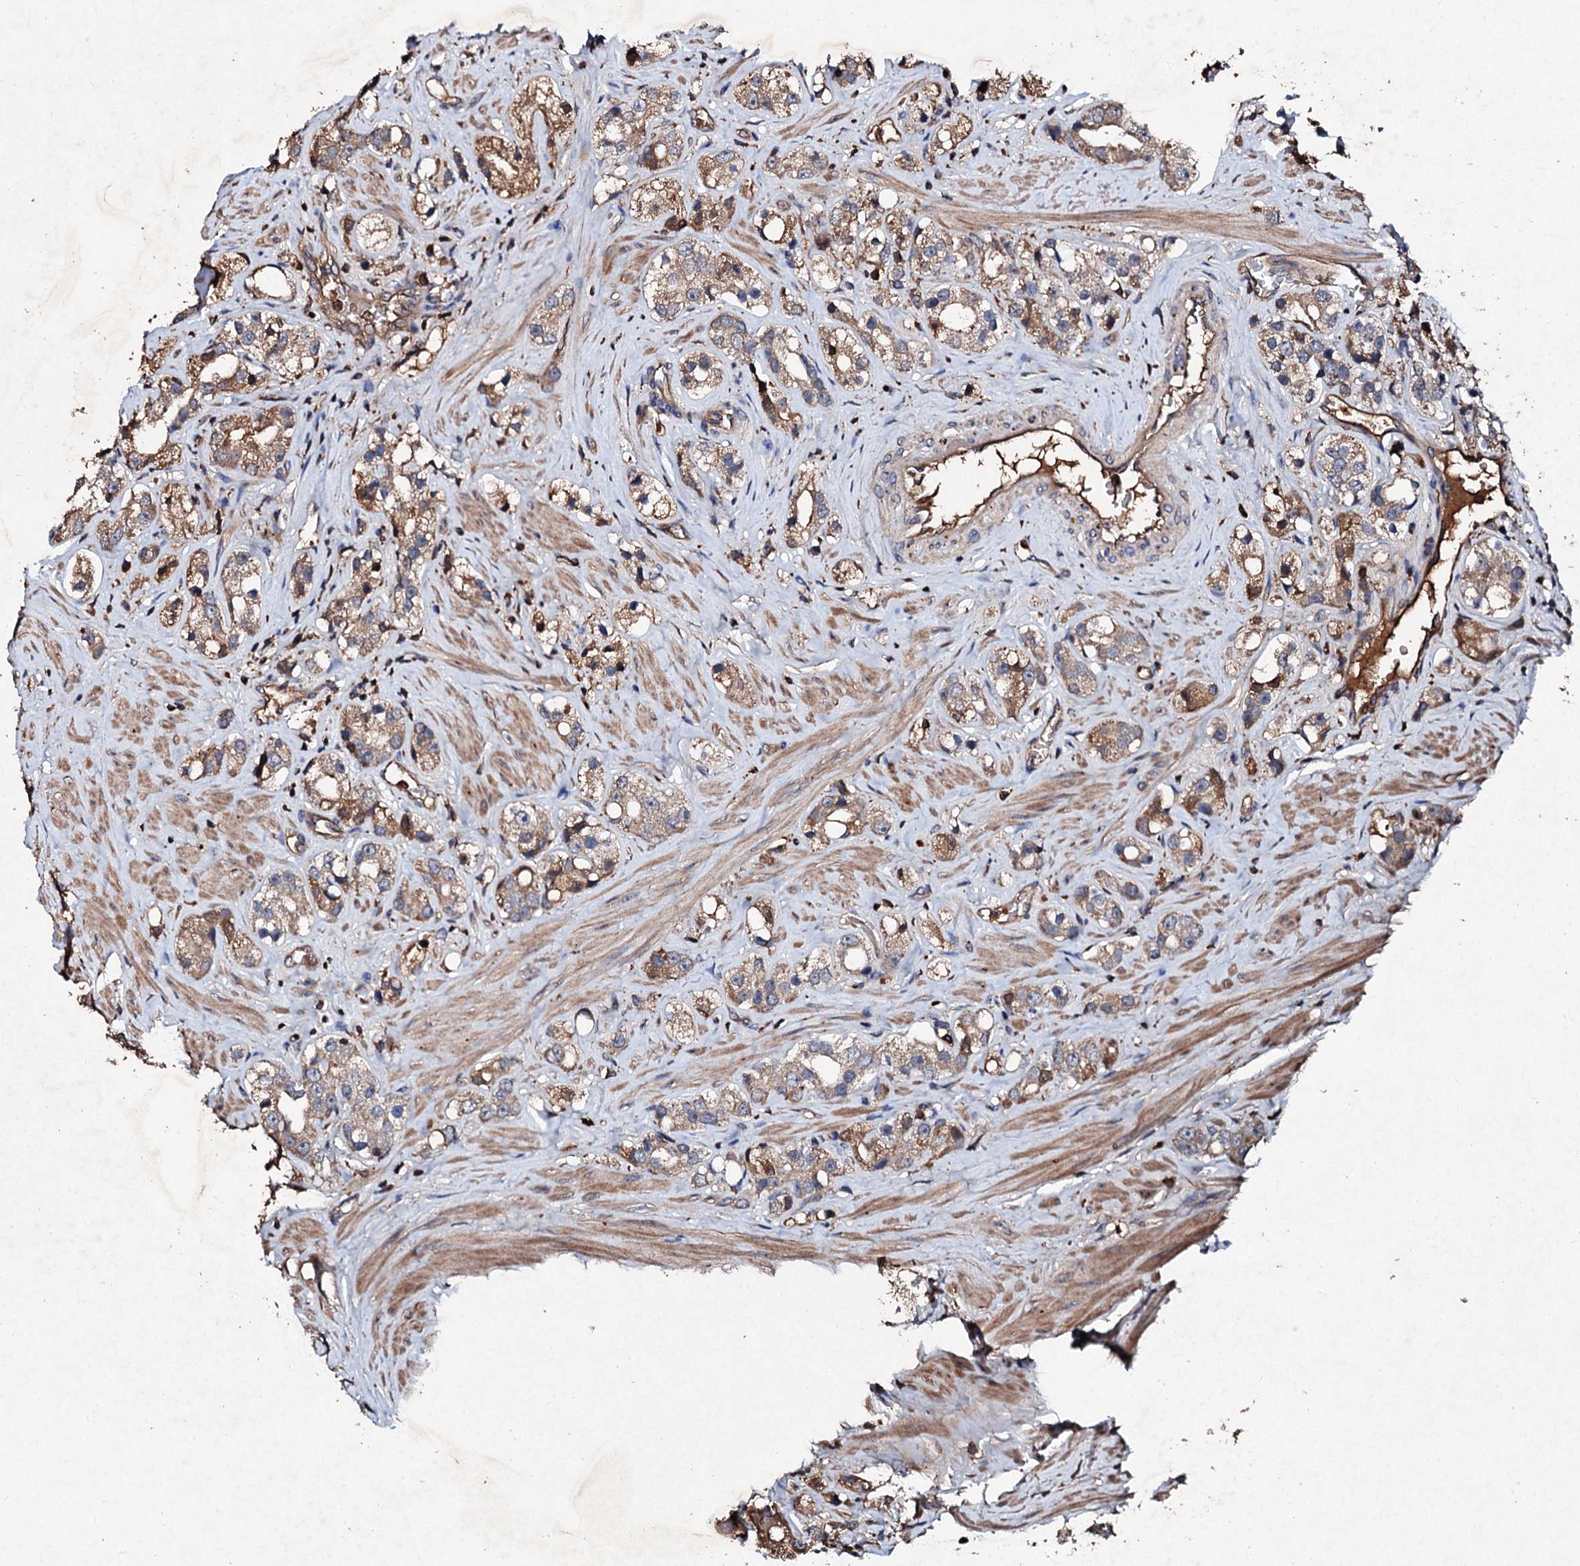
{"staining": {"intensity": "moderate", "quantity": "25%-75%", "location": "cytoplasmic/membranous"}, "tissue": "prostate cancer", "cell_type": "Tumor cells", "image_type": "cancer", "snomed": [{"axis": "morphology", "description": "Adenocarcinoma, NOS"}, {"axis": "topography", "description": "Prostate"}], "caption": "Adenocarcinoma (prostate) tissue demonstrates moderate cytoplasmic/membranous expression in approximately 25%-75% of tumor cells, visualized by immunohistochemistry.", "gene": "KERA", "patient": {"sex": "male", "age": 79}}